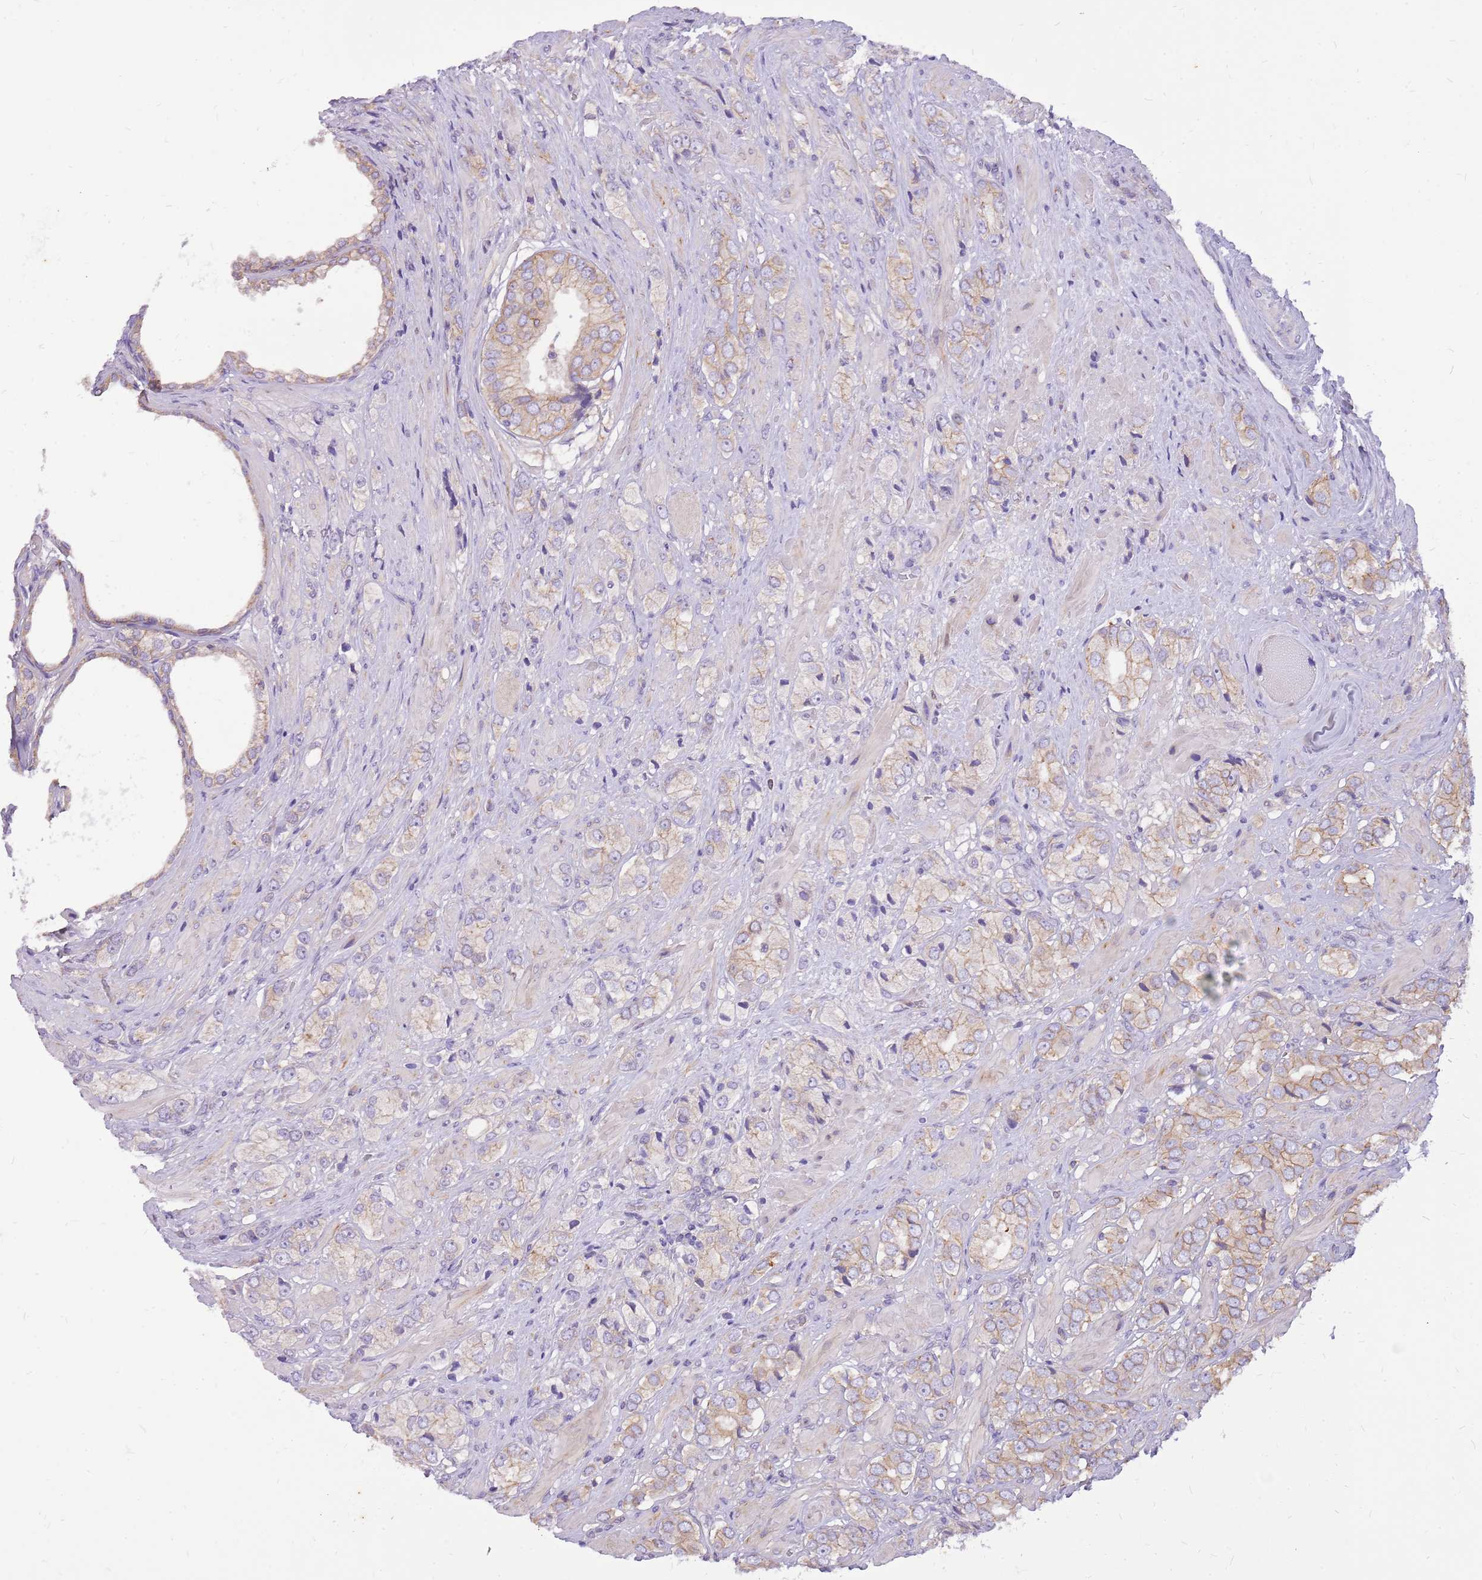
{"staining": {"intensity": "weak", "quantity": "25%-75%", "location": "cytoplasmic/membranous"}, "tissue": "prostate cancer", "cell_type": "Tumor cells", "image_type": "cancer", "snomed": [{"axis": "morphology", "description": "Adenocarcinoma, High grade"}, {"axis": "topography", "description": "Prostate and seminal vesicle, NOS"}], "caption": "Protein analysis of prostate high-grade adenocarcinoma tissue displays weak cytoplasmic/membranous expression in approximately 25%-75% of tumor cells.", "gene": "WDR90", "patient": {"sex": "male", "age": 64}}